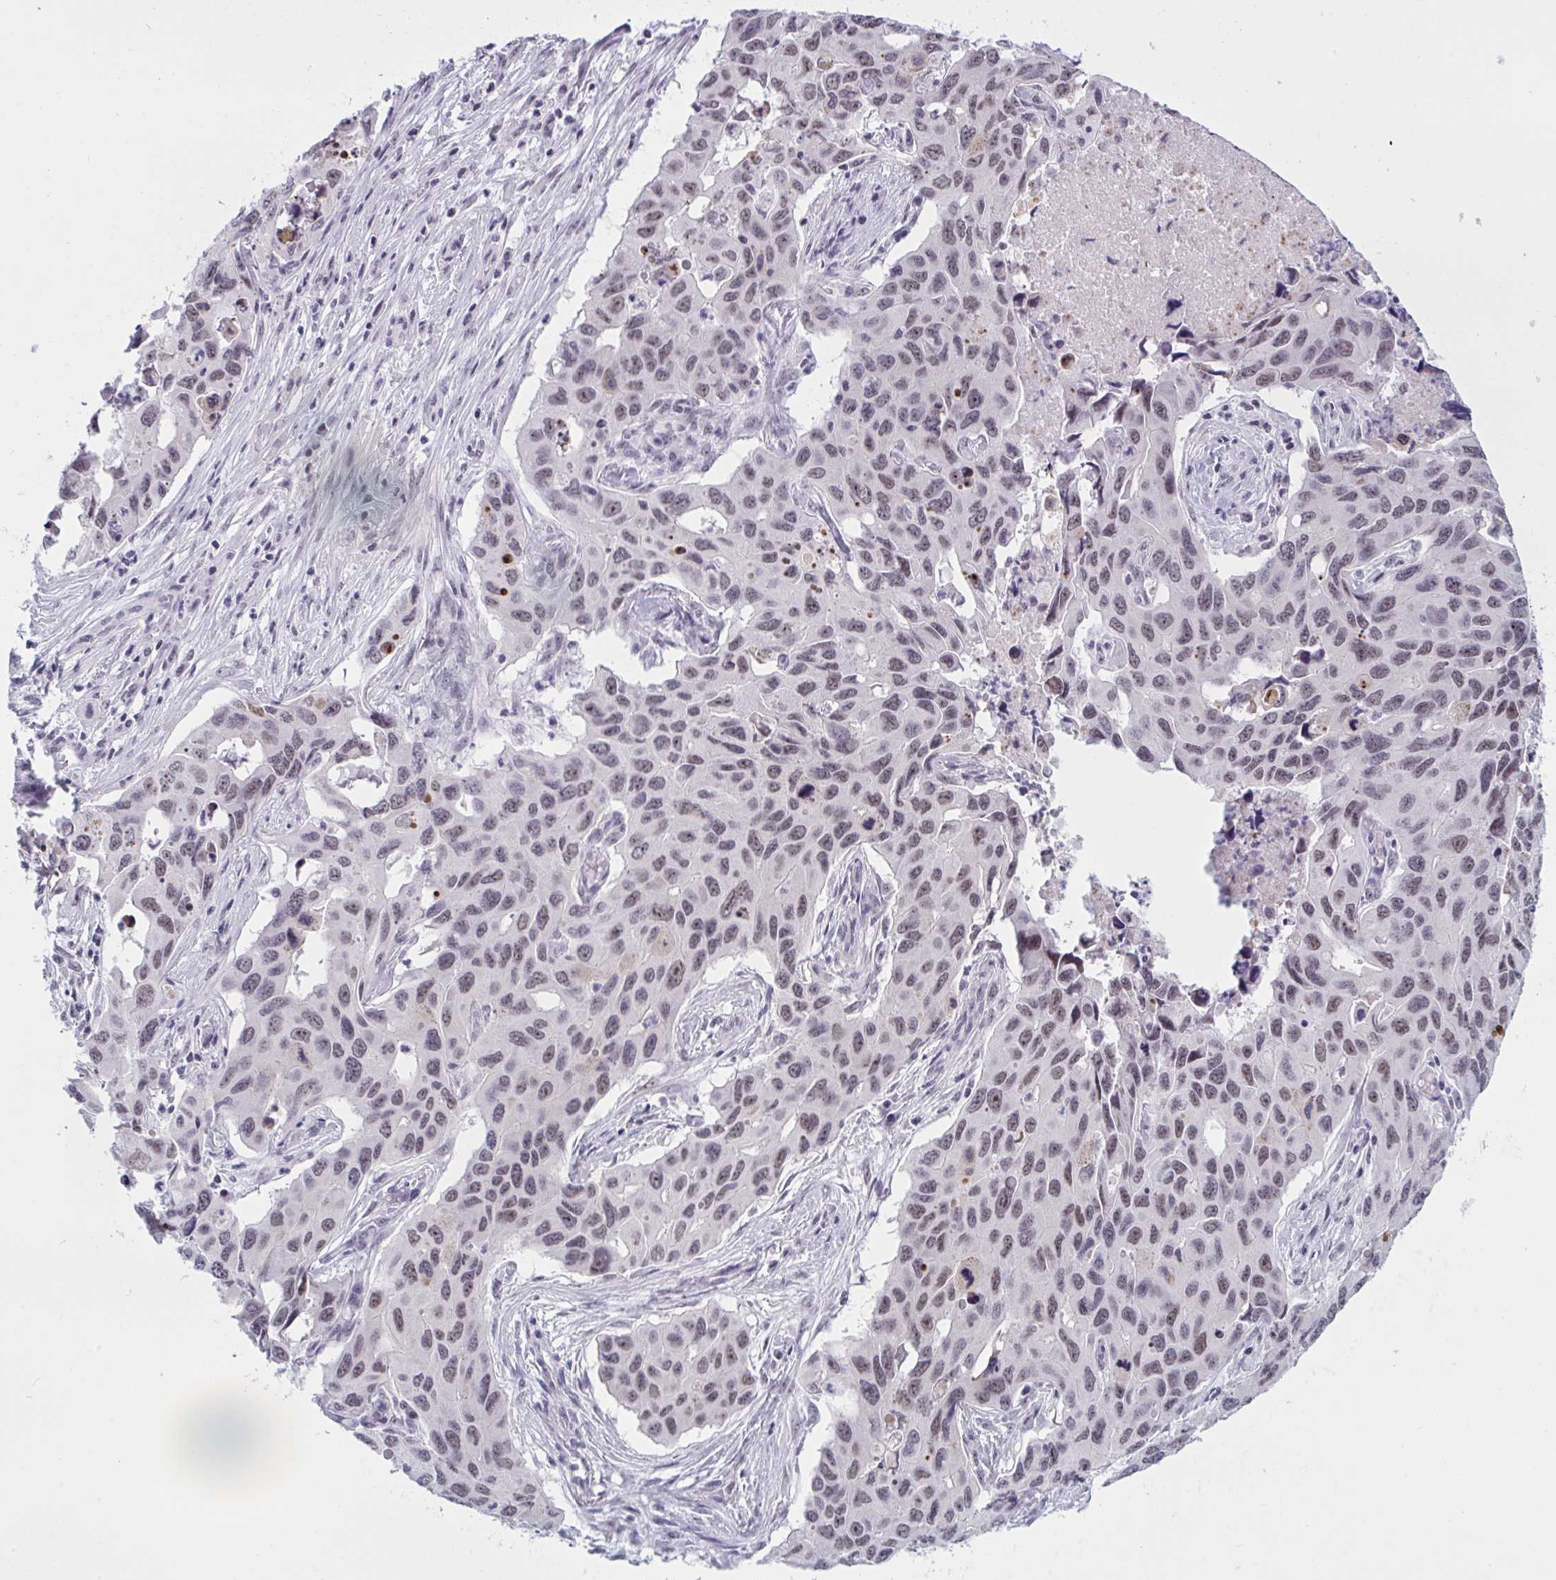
{"staining": {"intensity": "weak", "quantity": "25%-75%", "location": "nuclear"}, "tissue": "lung cancer", "cell_type": "Tumor cells", "image_type": "cancer", "snomed": [{"axis": "morphology", "description": "Adenocarcinoma, NOS"}, {"axis": "topography", "description": "Lung"}], "caption": "Immunohistochemical staining of lung cancer (adenocarcinoma) shows low levels of weak nuclear protein positivity in about 25%-75% of tumor cells.", "gene": "TGM6", "patient": {"sex": "male", "age": 64}}